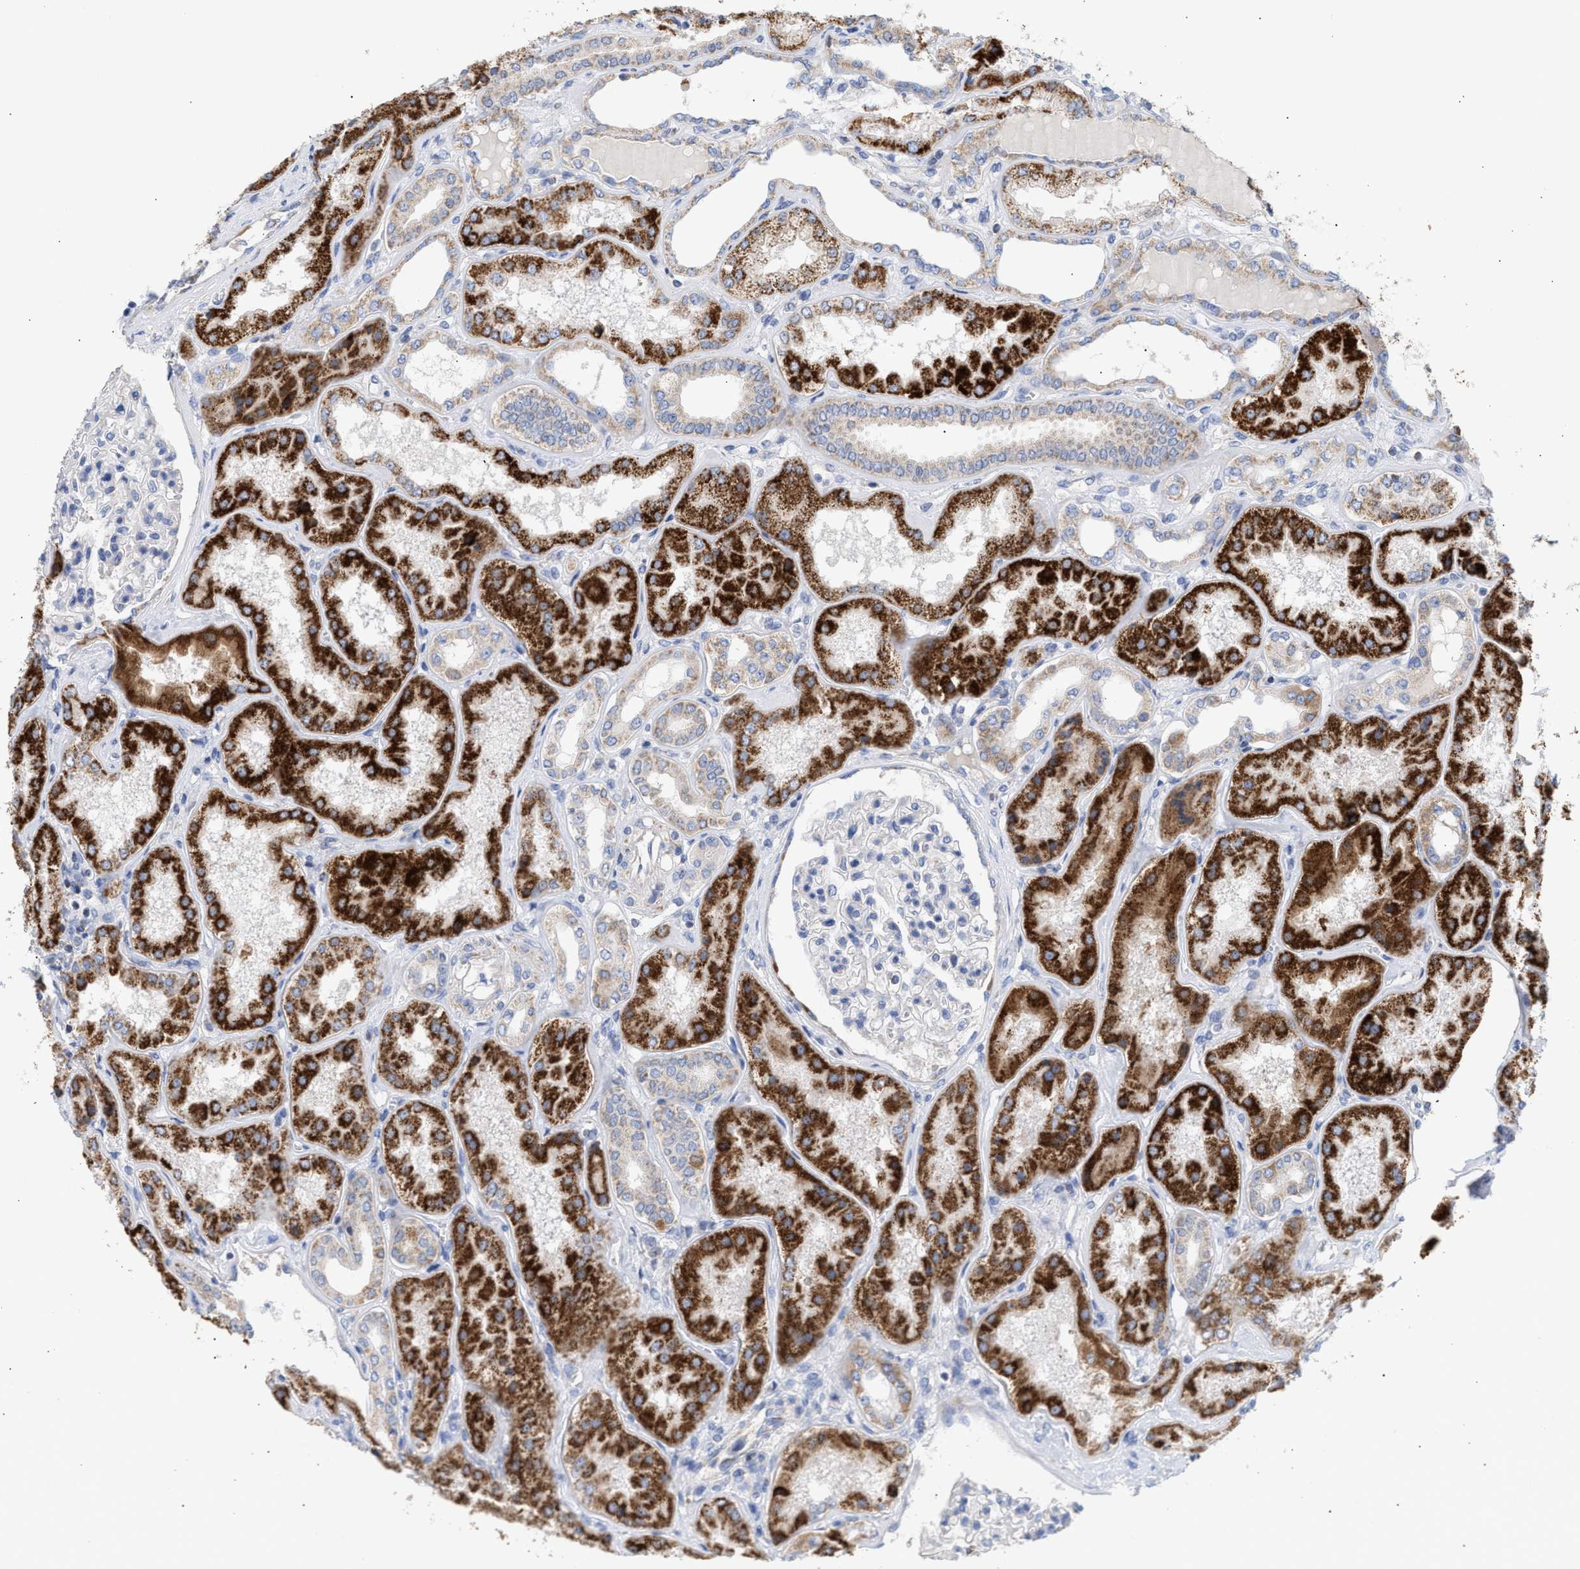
{"staining": {"intensity": "moderate", "quantity": "<25%", "location": "cytoplasmic/membranous"}, "tissue": "kidney", "cell_type": "Cells in glomeruli", "image_type": "normal", "snomed": [{"axis": "morphology", "description": "Normal tissue, NOS"}, {"axis": "topography", "description": "Kidney"}], "caption": "A high-resolution histopathology image shows immunohistochemistry (IHC) staining of unremarkable kidney, which shows moderate cytoplasmic/membranous positivity in about <25% of cells in glomeruli. Using DAB (brown) and hematoxylin (blue) stains, captured at high magnification using brightfield microscopy.", "gene": "ACOT13", "patient": {"sex": "female", "age": 56}}